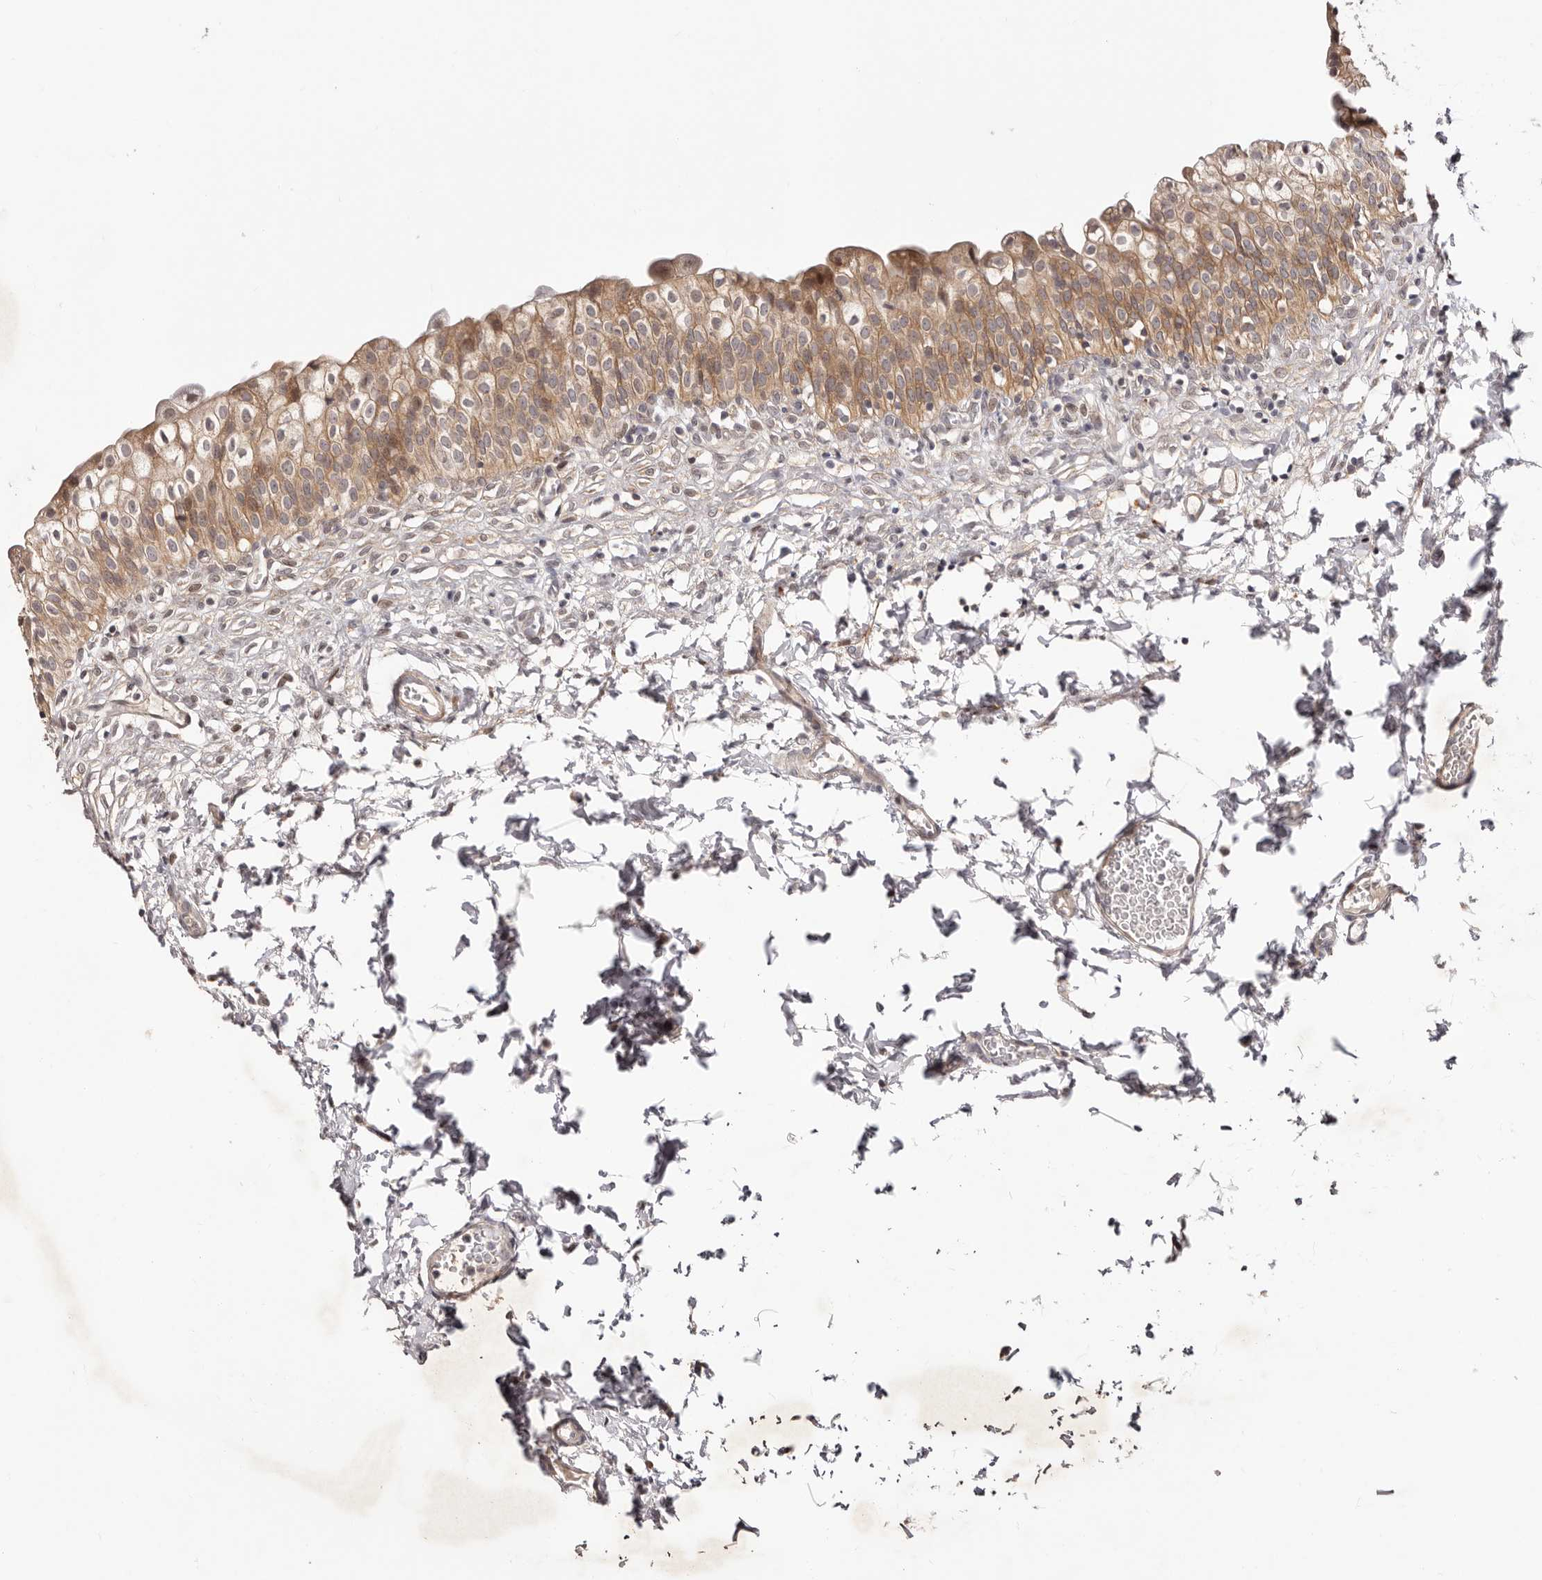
{"staining": {"intensity": "moderate", "quantity": ">75%", "location": "cytoplasmic/membranous"}, "tissue": "urinary bladder", "cell_type": "Urothelial cells", "image_type": "normal", "snomed": [{"axis": "morphology", "description": "Normal tissue, NOS"}, {"axis": "topography", "description": "Urinary bladder"}], "caption": "An image of urinary bladder stained for a protein demonstrates moderate cytoplasmic/membranous brown staining in urothelial cells.", "gene": "MICAL2", "patient": {"sex": "male", "age": 55}}